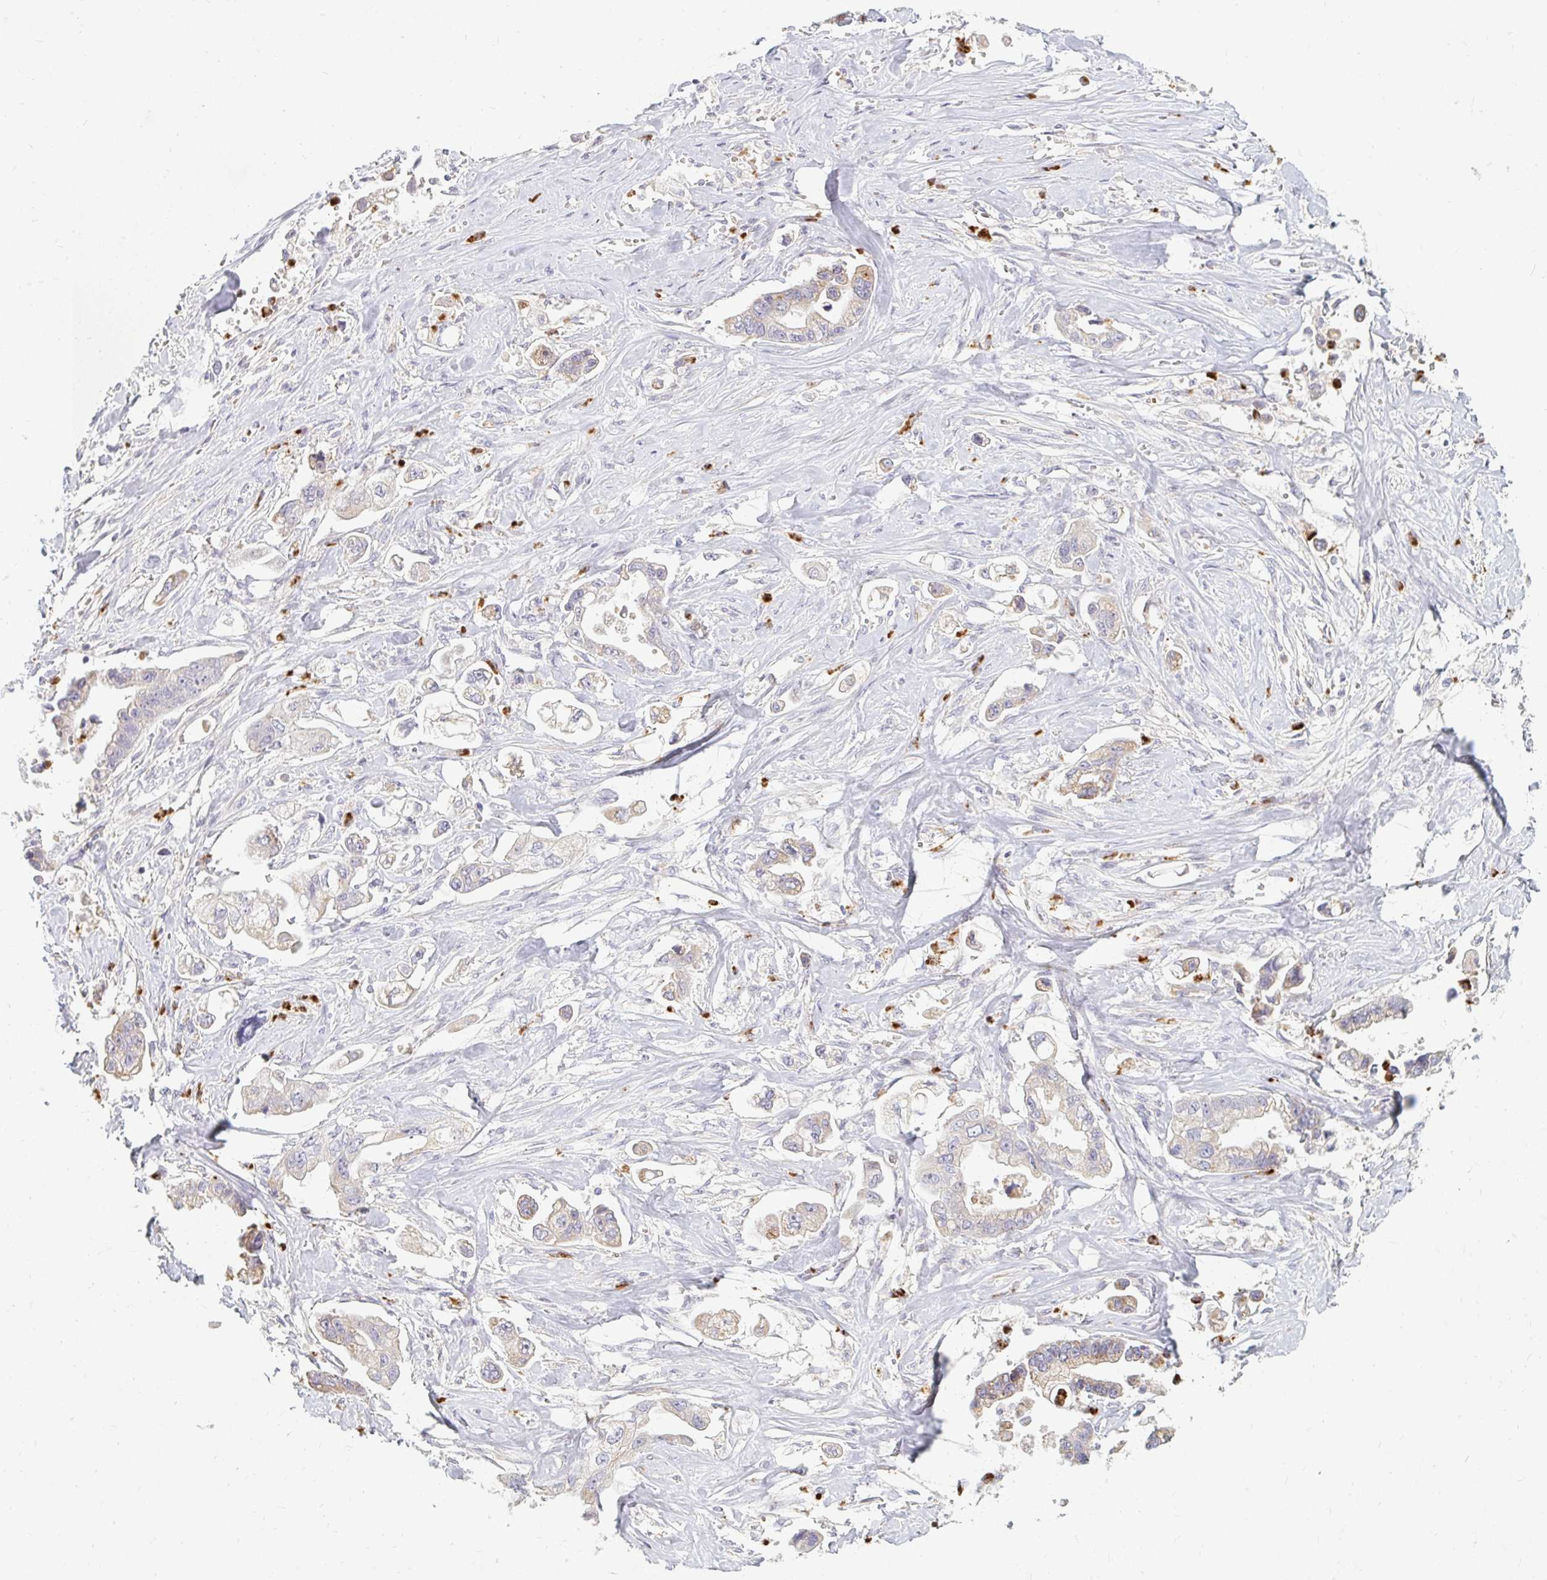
{"staining": {"intensity": "weak", "quantity": "25%-75%", "location": "cytoplasmic/membranous"}, "tissue": "stomach cancer", "cell_type": "Tumor cells", "image_type": "cancer", "snomed": [{"axis": "morphology", "description": "Adenocarcinoma, NOS"}, {"axis": "topography", "description": "Stomach"}], "caption": "Protein staining demonstrates weak cytoplasmic/membranous staining in approximately 25%-75% of tumor cells in adenocarcinoma (stomach). The staining was performed using DAB, with brown indicating positive protein expression. Nuclei are stained blue with hematoxylin.", "gene": "RAB33A", "patient": {"sex": "male", "age": 62}}